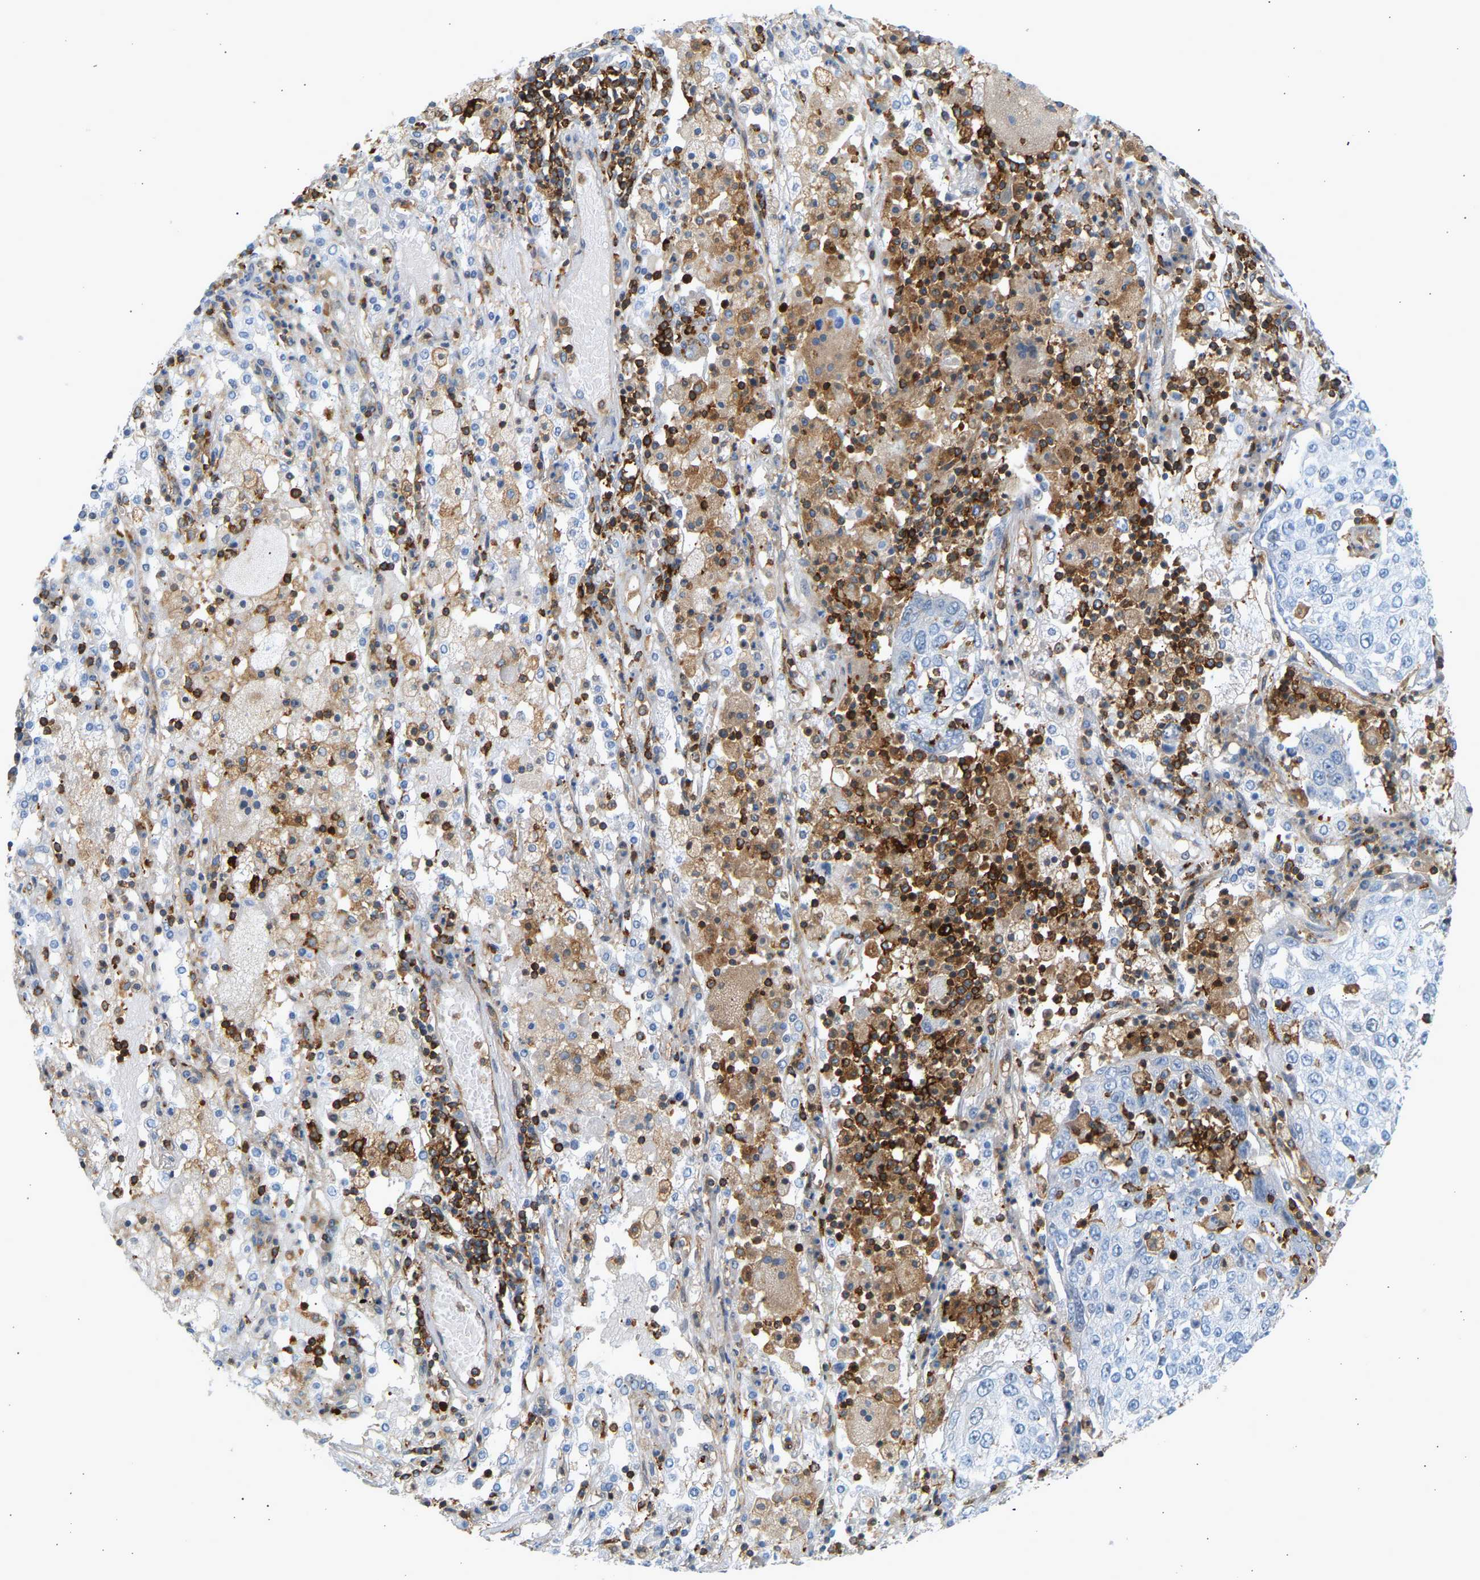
{"staining": {"intensity": "negative", "quantity": "none", "location": "none"}, "tissue": "lung cancer", "cell_type": "Tumor cells", "image_type": "cancer", "snomed": [{"axis": "morphology", "description": "Squamous cell carcinoma, NOS"}, {"axis": "topography", "description": "Lung"}], "caption": "IHC image of neoplastic tissue: lung cancer stained with DAB (3,3'-diaminobenzidine) demonstrates no significant protein positivity in tumor cells.", "gene": "FNBP1", "patient": {"sex": "male", "age": 65}}